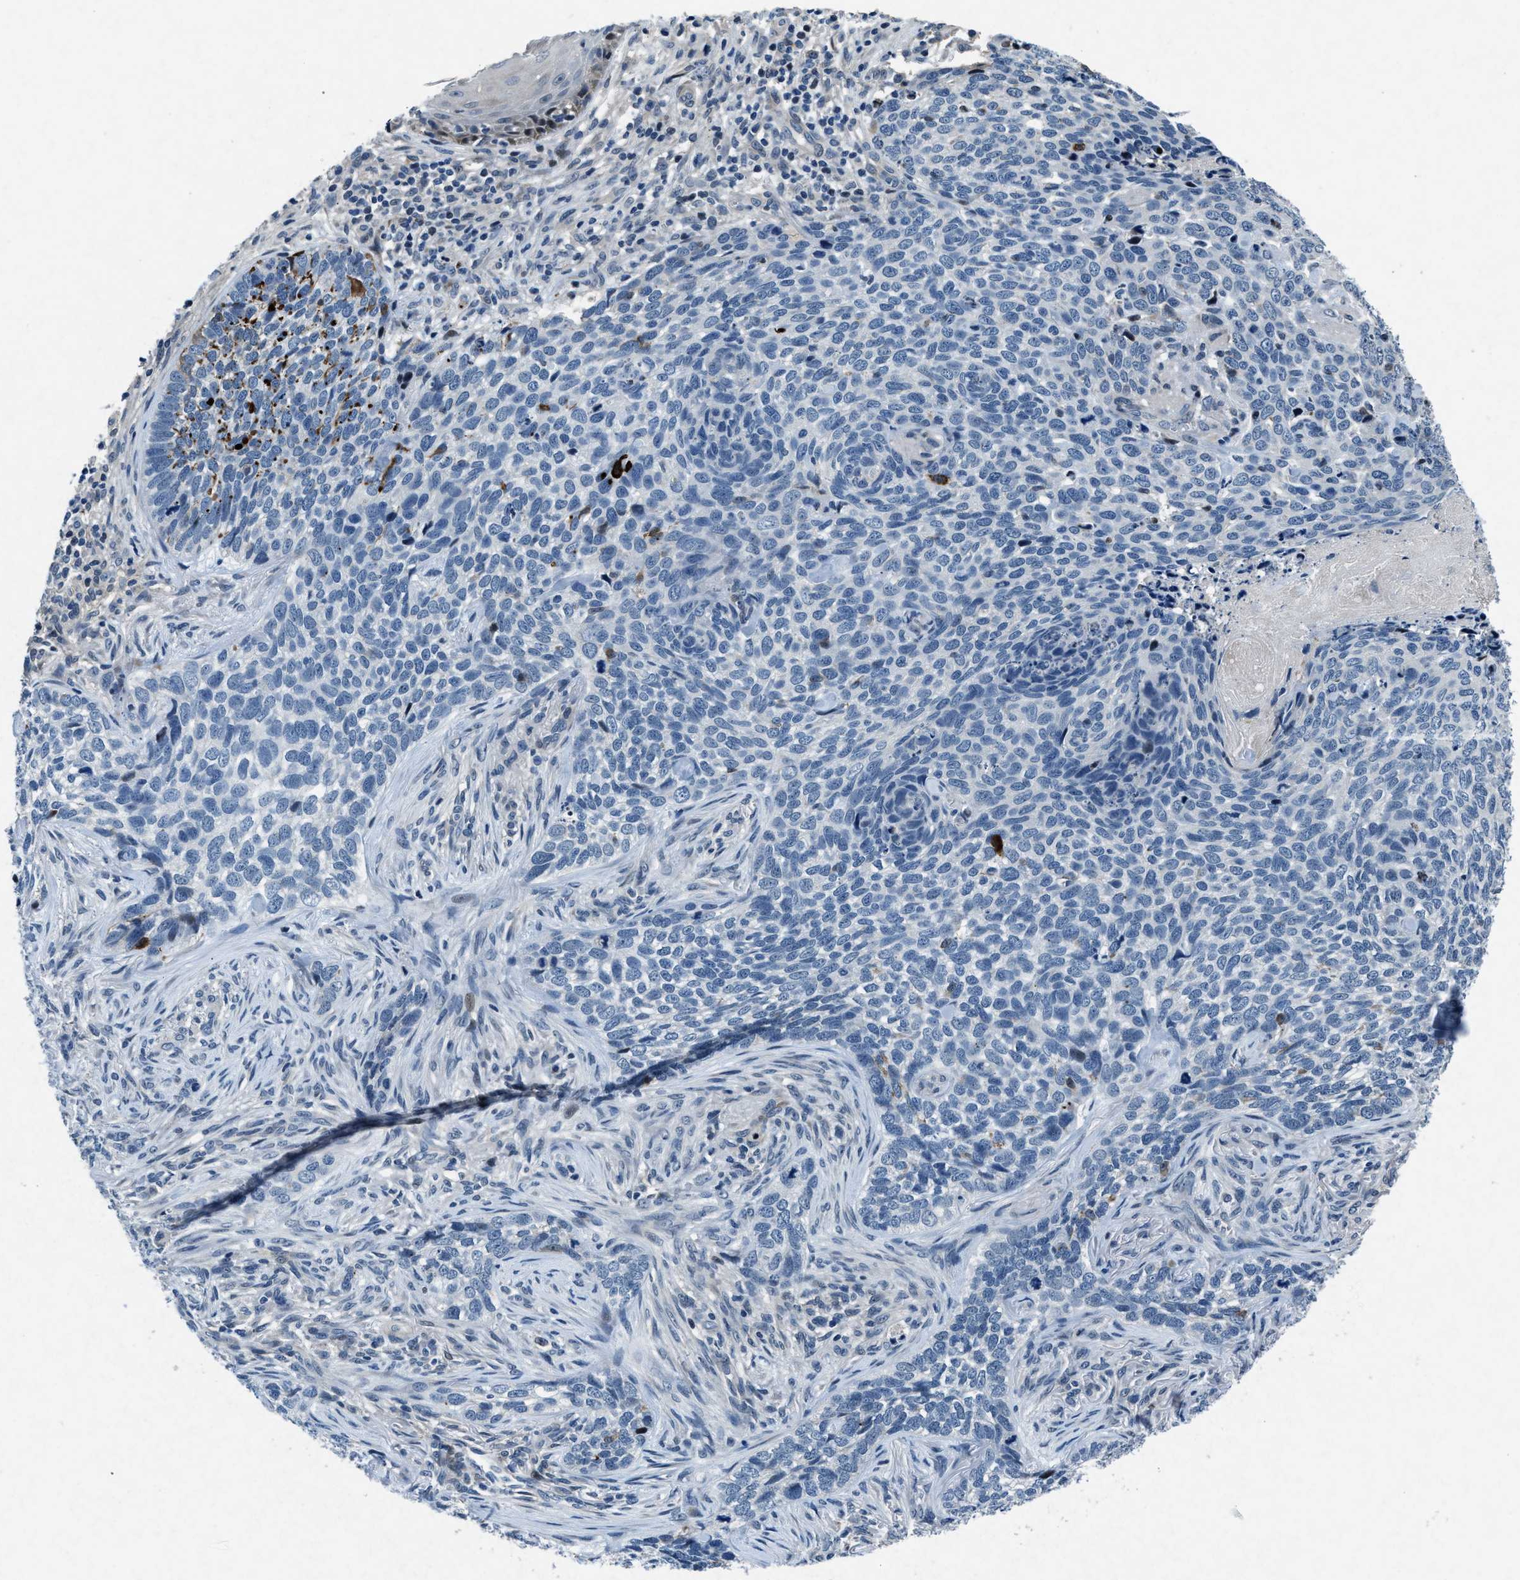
{"staining": {"intensity": "negative", "quantity": "none", "location": "none"}, "tissue": "skin cancer", "cell_type": "Tumor cells", "image_type": "cancer", "snomed": [{"axis": "morphology", "description": "Basal cell carcinoma"}, {"axis": "topography", "description": "Skin"}], "caption": "Protein analysis of skin basal cell carcinoma exhibits no significant staining in tumor cells.", "gene": "PHLDA1", "patient": {"sex": "female", "age": 64}}